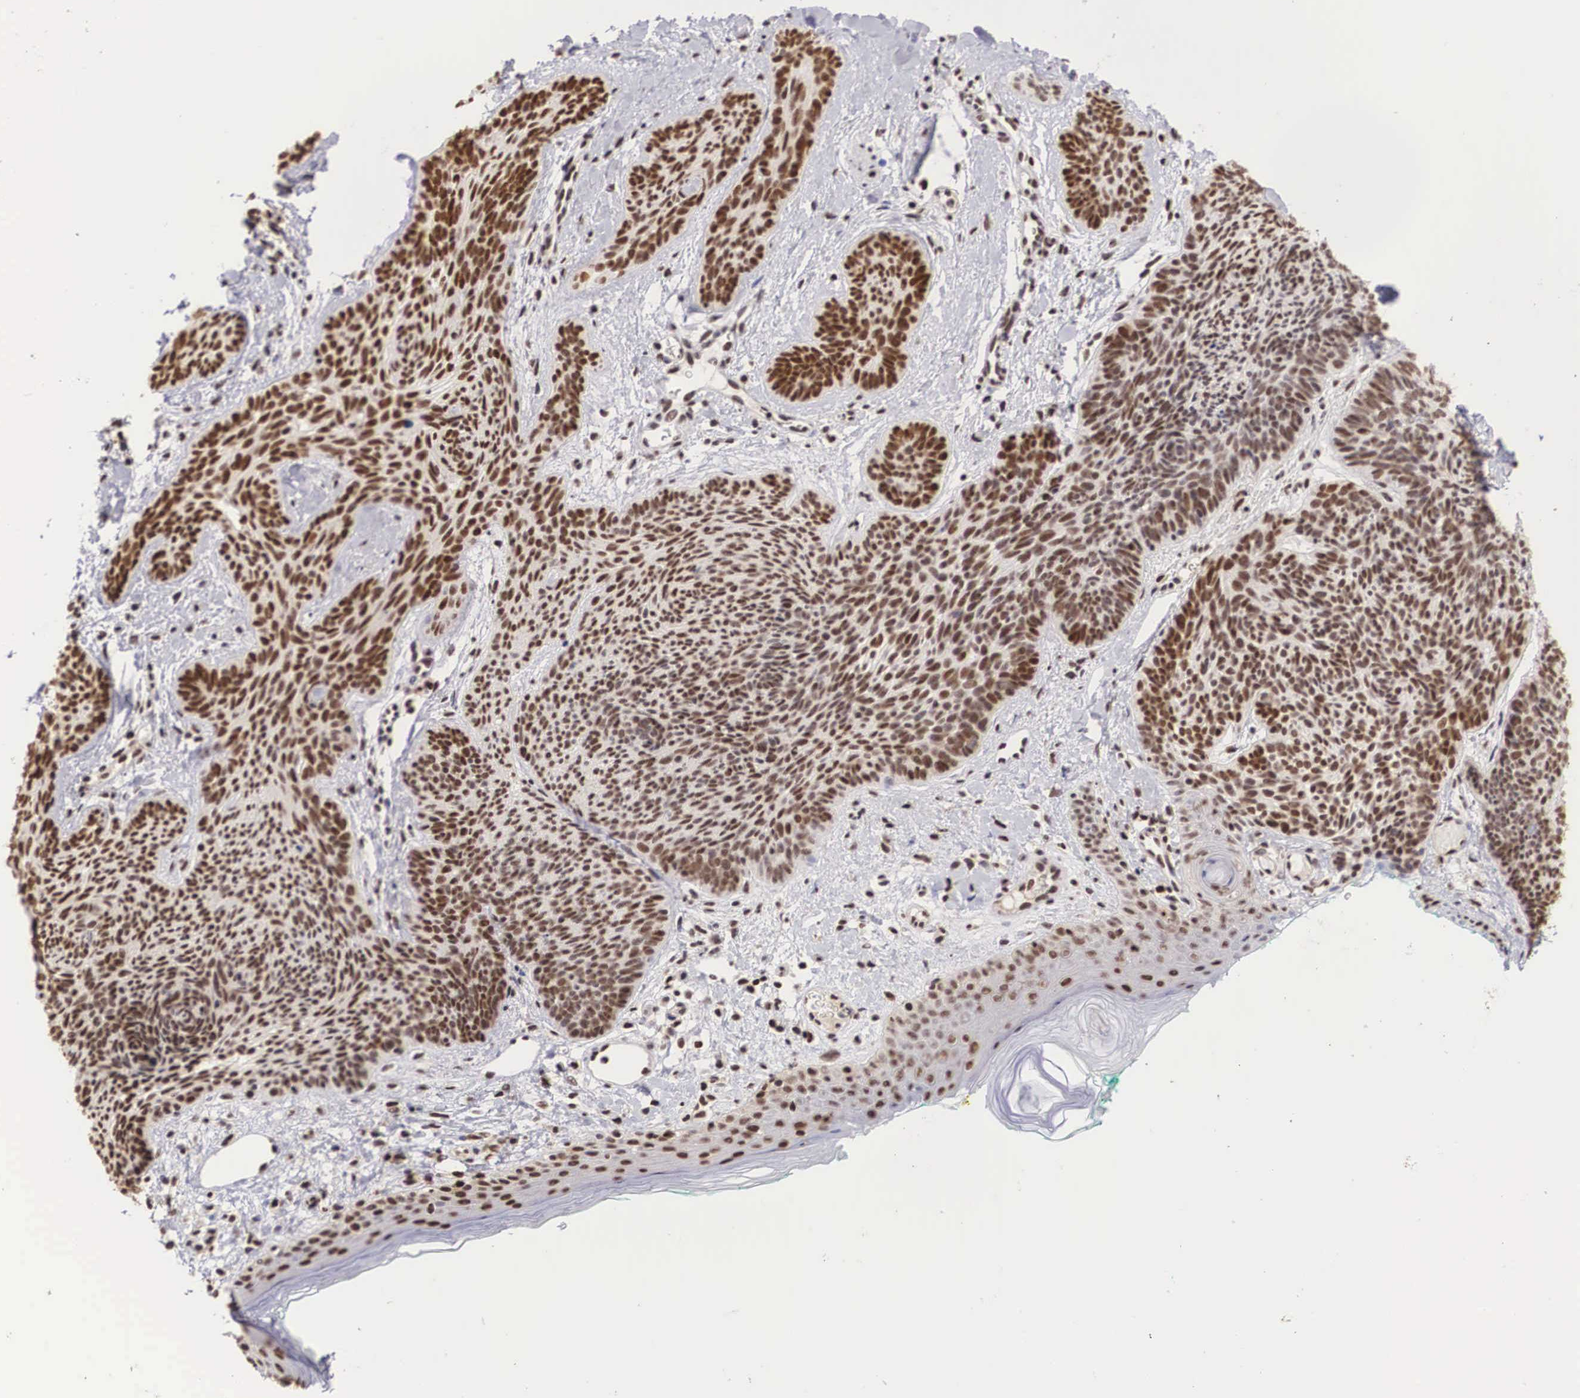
{"staining": {"intensity": "strong", "quantity": ">75%", "location": "nuclear"}, "tissue": "skin cancer", "cell_type": "Tumor cells", "image_type": "cancer", "snomed": [{"axis": "morphology", "description": "Basal cell carcinoma"}, {"axis": "topography", "description": "Skin"}], "caption": "Approximately >75% of tumor cells in skin cancer (basal cell carcinoma) show strong nuclear protein expression as visualized by brown immunohistochemical staining.", "gene": "HTATSF1", "patient": {"sex": "female", "age": 81}}